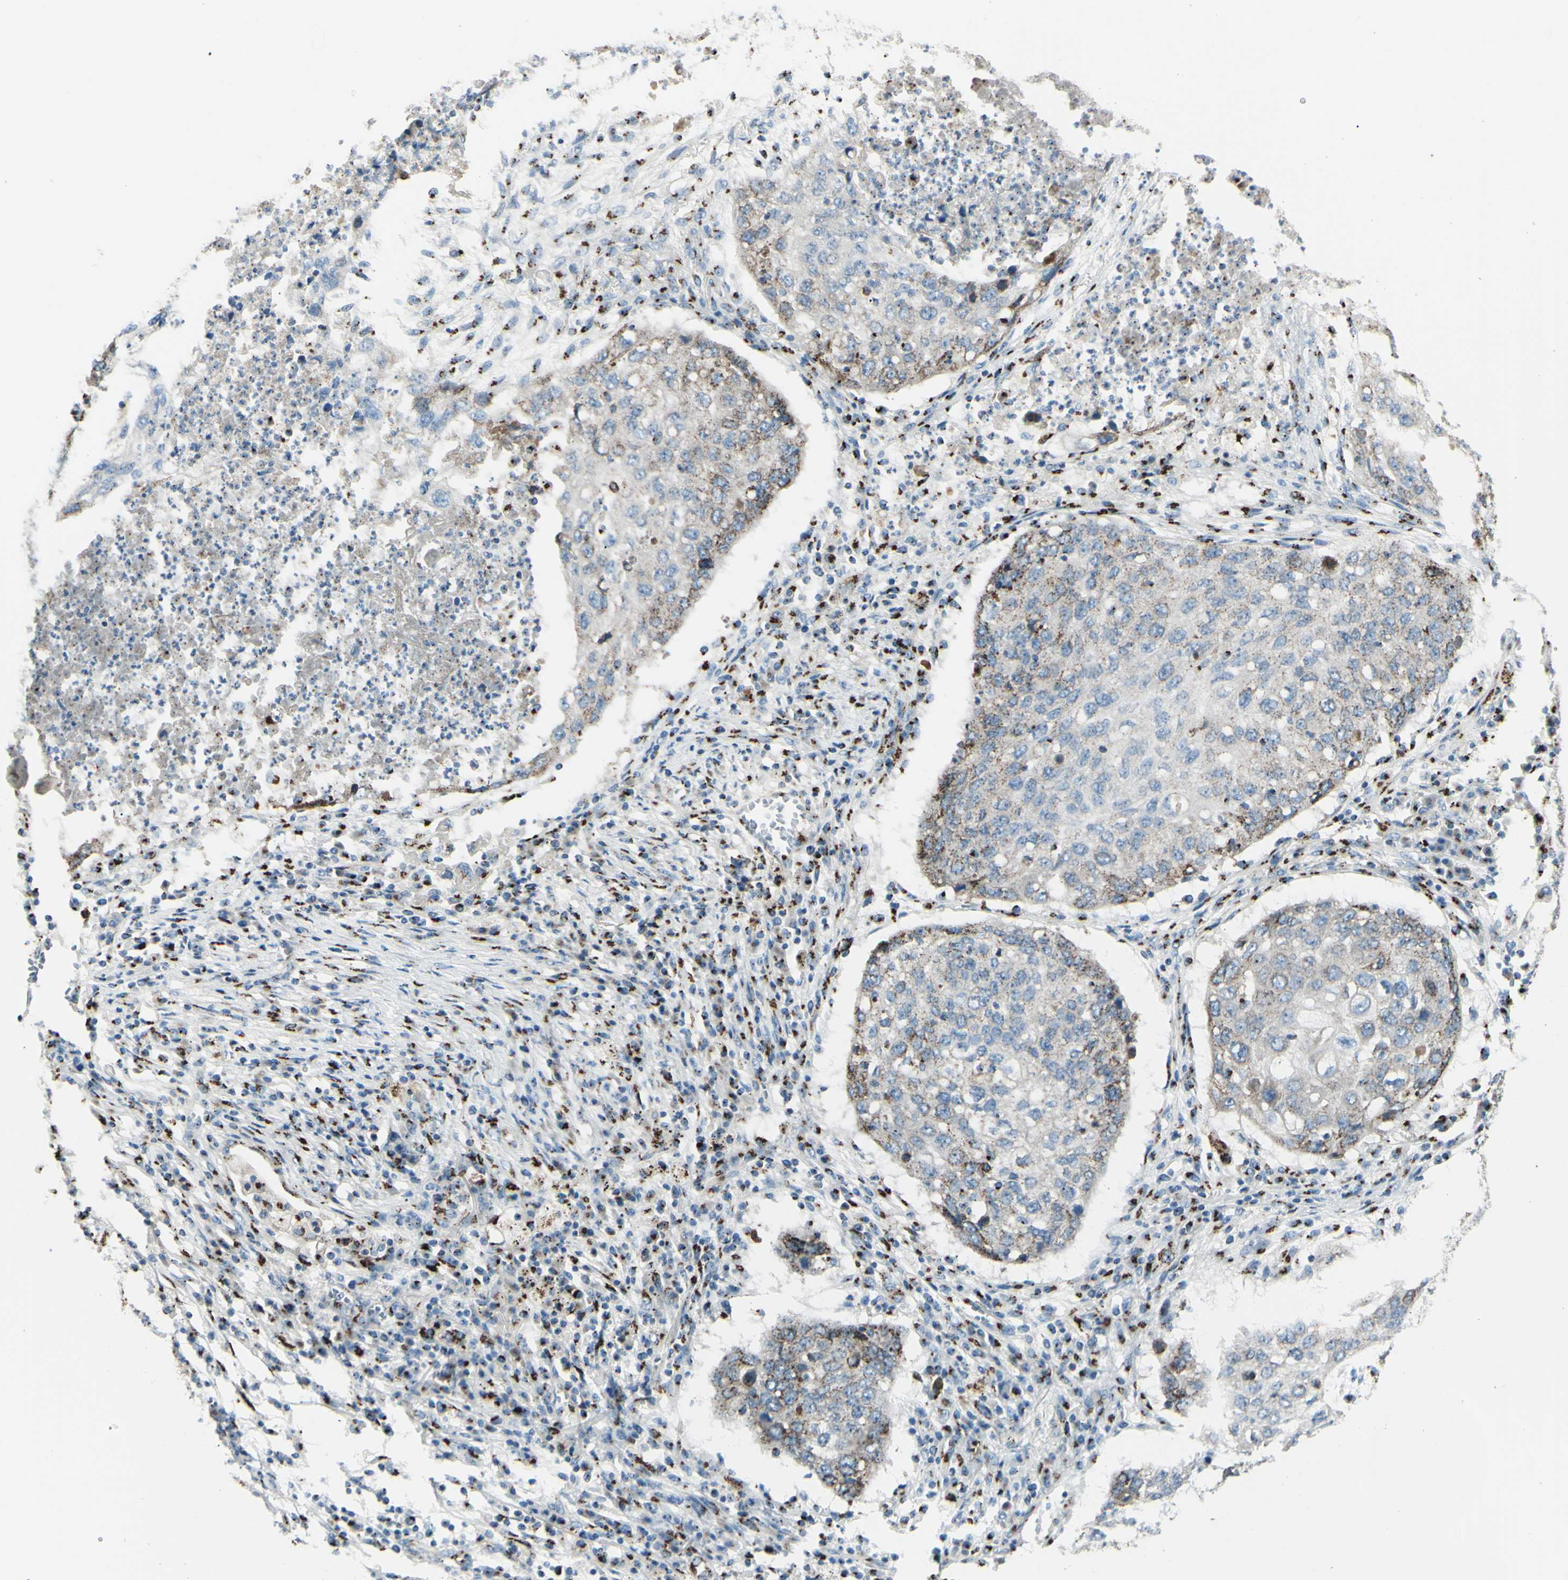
{"staining": {"intensity": "moderate", "quantity": "<25%", "location": "cytoplasmic/membranous"}, "tissue": "lung cancer", "cell_type": "Tumor cells", "image_type": "cancer", "snomed": [{"axis": "morphology", "description": "Squamous cell carcinoma, NOS"}, {"axis": "topography", "description": "Lung"}], "caption": "A histopathology image of lung squamous cell carcinoma stained for a protein exhibits moderate cytoplasmic/membranous brown staining in tumor cells. (IHC, brightfield microscopy, high magnification).", "gene": "B4GALT1", "patient": {"sex": "female", "age": 63}}